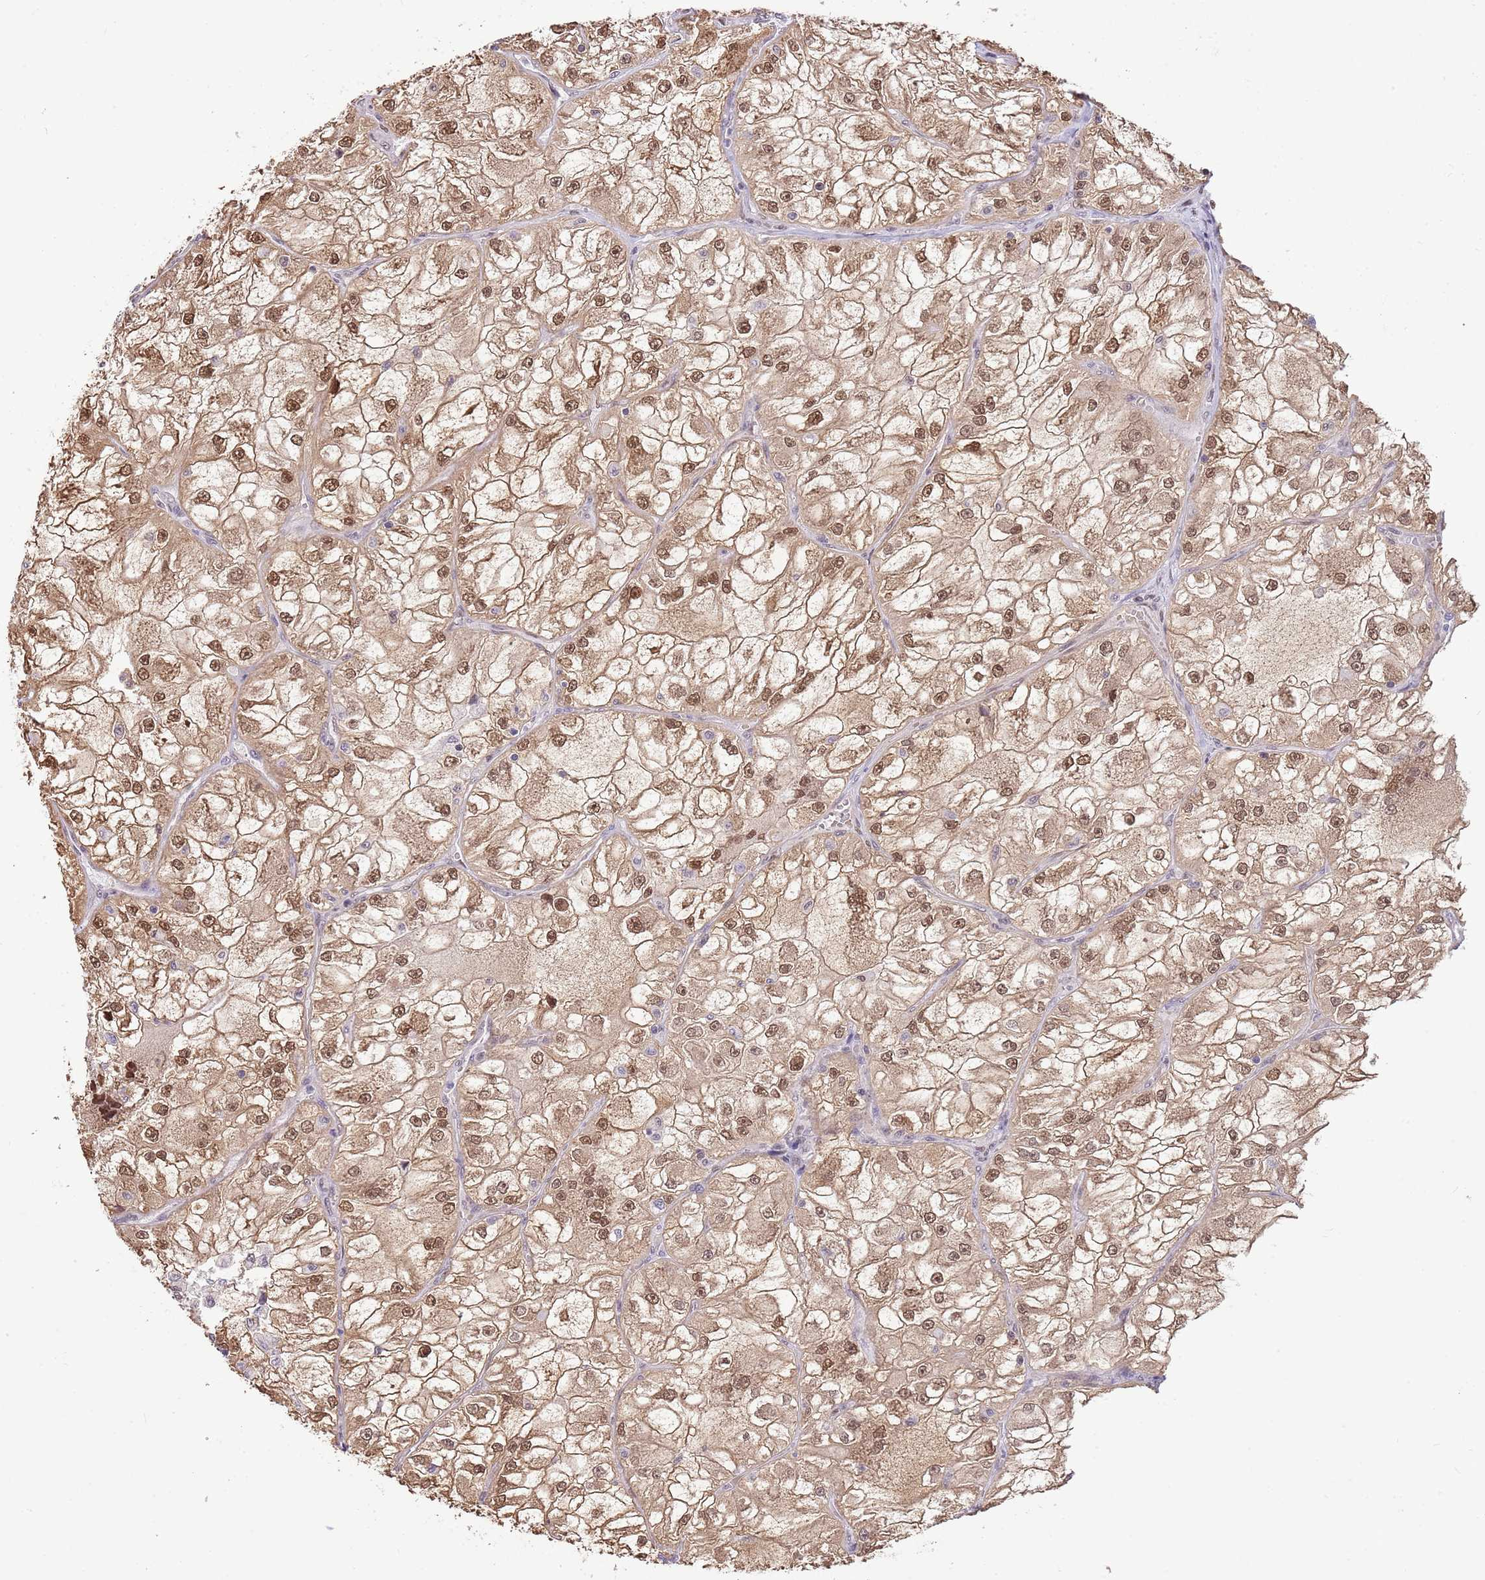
{"staining": {"intensity": "moderate", "quantity": ">75%", "location": "cytoplasmic/membranous,nuclear"}, "tissue": "renal cancer", "cell_type": "Tumor cells", "image_type": "cancer", "snomed": [{"axis": "morphology", "description": "Adenocarcinoma, NOS"}, {"axis": "topography", "description": "Kidney"}], "caption": "Immunohistochemical staining of human renal adenocarcinoma displays moderate cytoplasmic/membranous and nuclear protein staining in about >75% of tumor cells.", "gene": "RFK", "patient": {"sex": "female", "age": 72}}